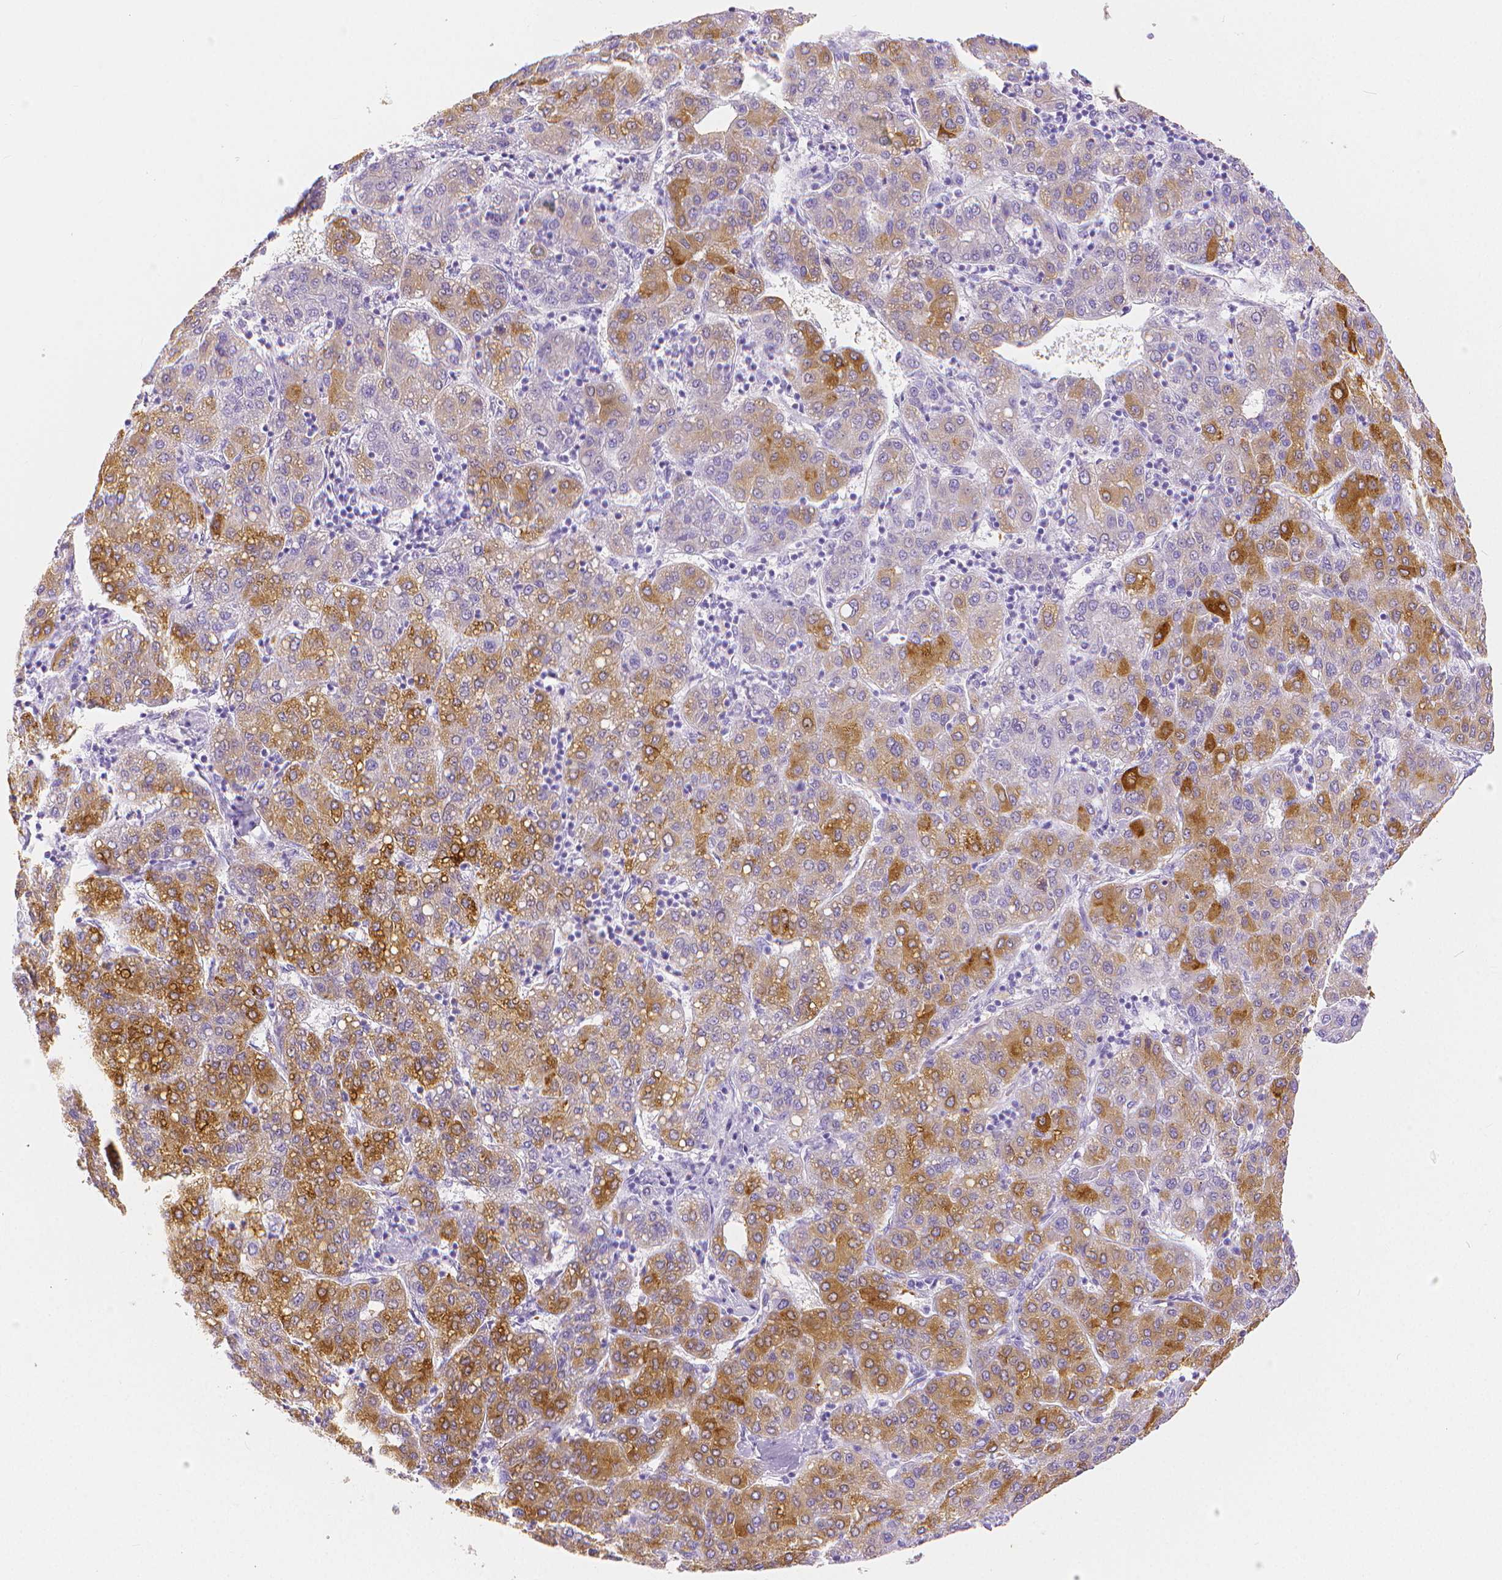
{"staining": {"intensity": "strong", "quantity": "25%-75%", "location": "cytoplasmic/membranous"}, "tissue": "liver cancer", "cell_type": "Tumor cells", "image_type": "cancer", "snomed": [{"axis": "morphology", "description": "Carcinoma, Hepatocellular, NOS"}, {"axis": "topography", "description": "Liver"}], "caption": "Immunohistochemistry (IHC) (DAB (3,3'-diaminobenzidine)) staining of human liver cancer (hepatocellular carcinoma) exhibits strong cytoplasmic/membranous protein positivity in about 25%-75% of tumor cells. The protein of interest is shown in brown color, while the nuclei are stained blue.", "gene": "SLC27A5", "patient": {"sex": "male", "age": 65}}